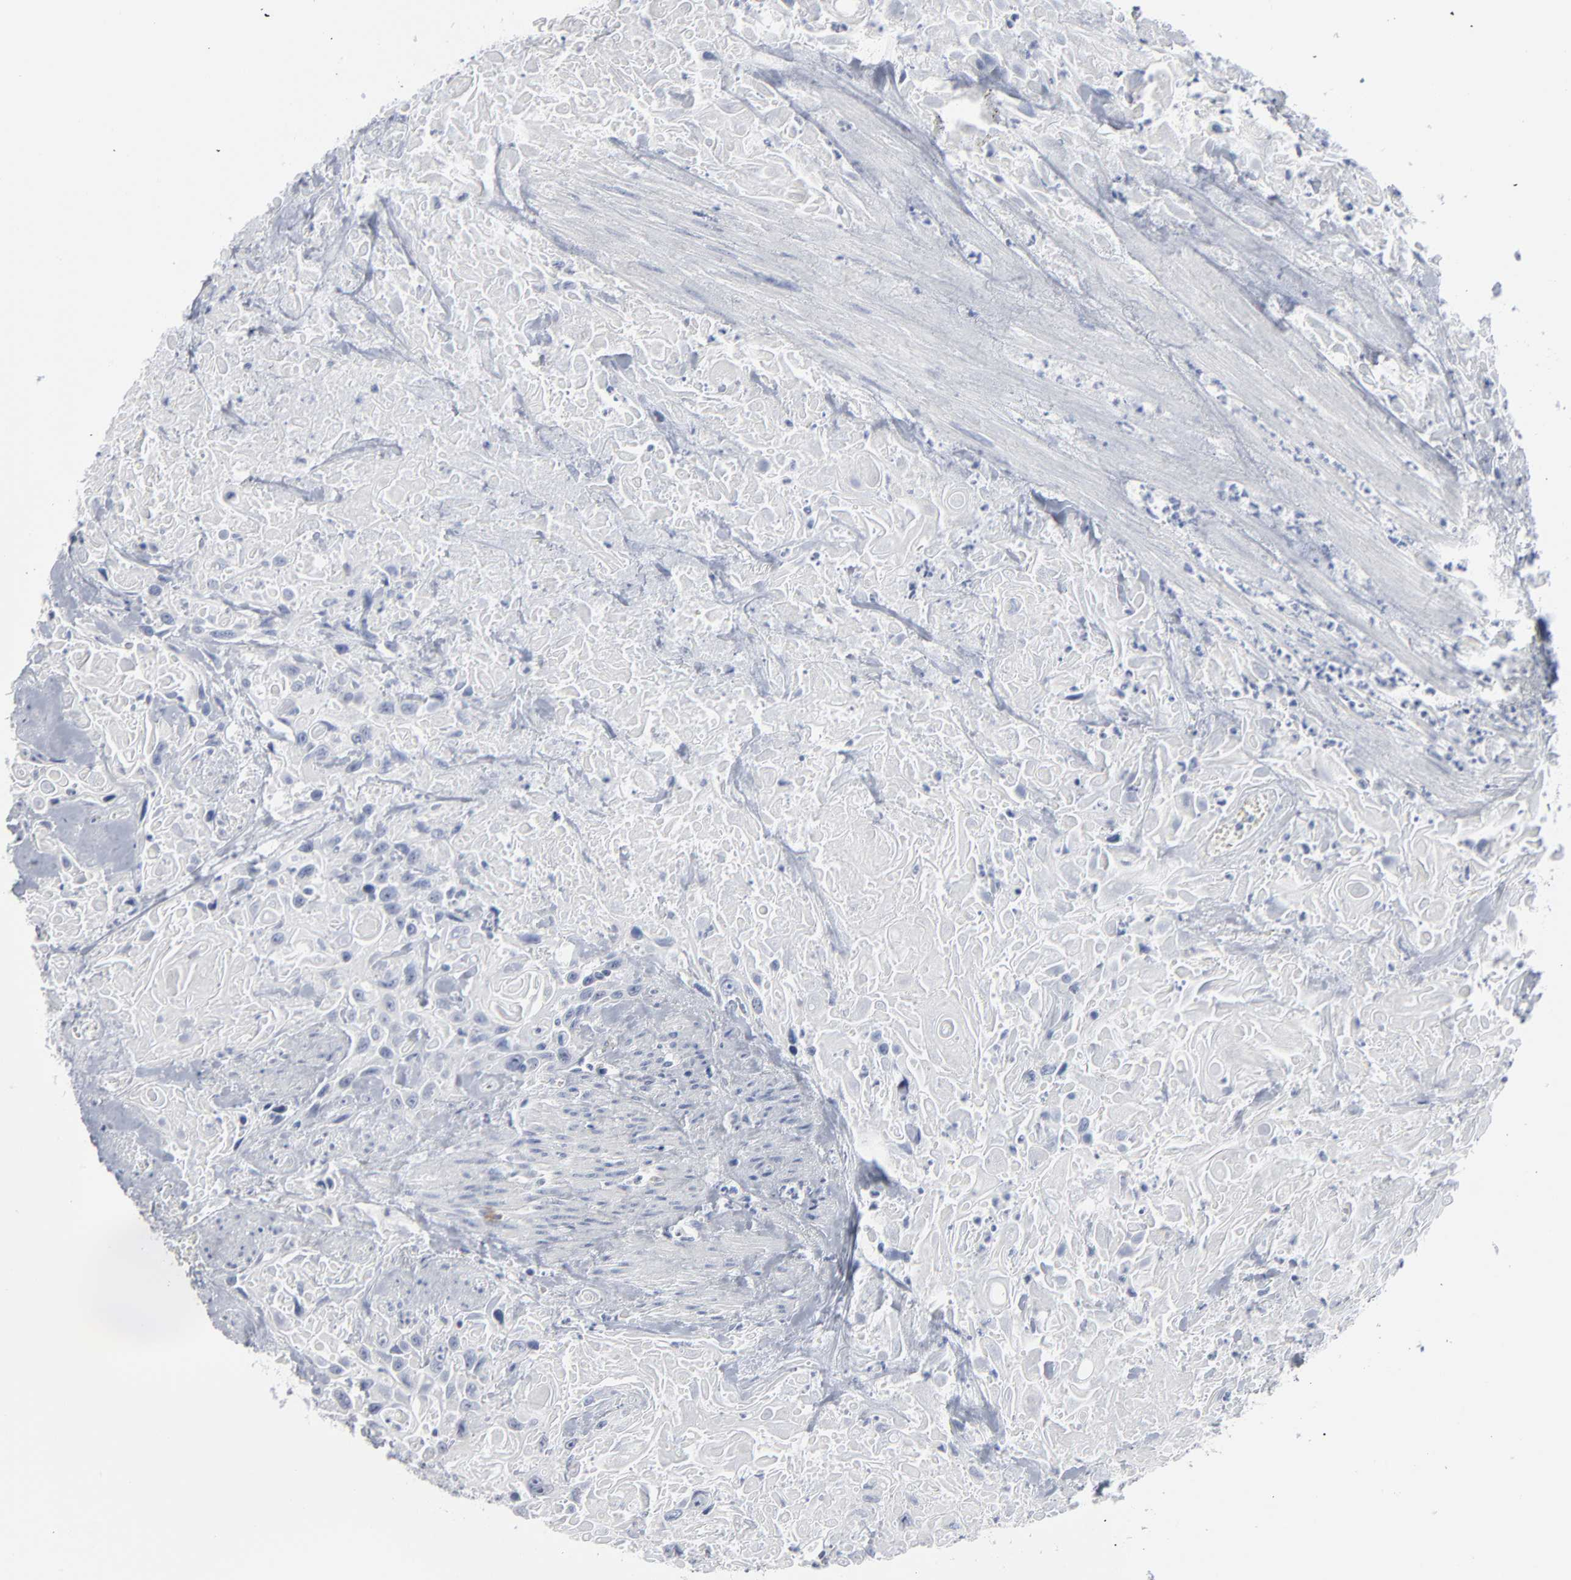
{"staining": {"intensity": "negative", "quantity": "none", "location": "none"}, "tissue": "urothelial cancer", "cell_type": "Tumor cells", "image_type": "cancer", "snomed": [{"axis": "morphology", "description": "Urothelial carcinoma, High grade"}, {"axis": "topography", "description": "Urinary bladder"}], "caption": "Tumor cells show no significant expression in high-grade urothelial carcinoma. (DAB immunohistochemistry with hematoxylin counter stain).", "gene": "PAGE1", "patient": {"sex": "female", "age": 84}}